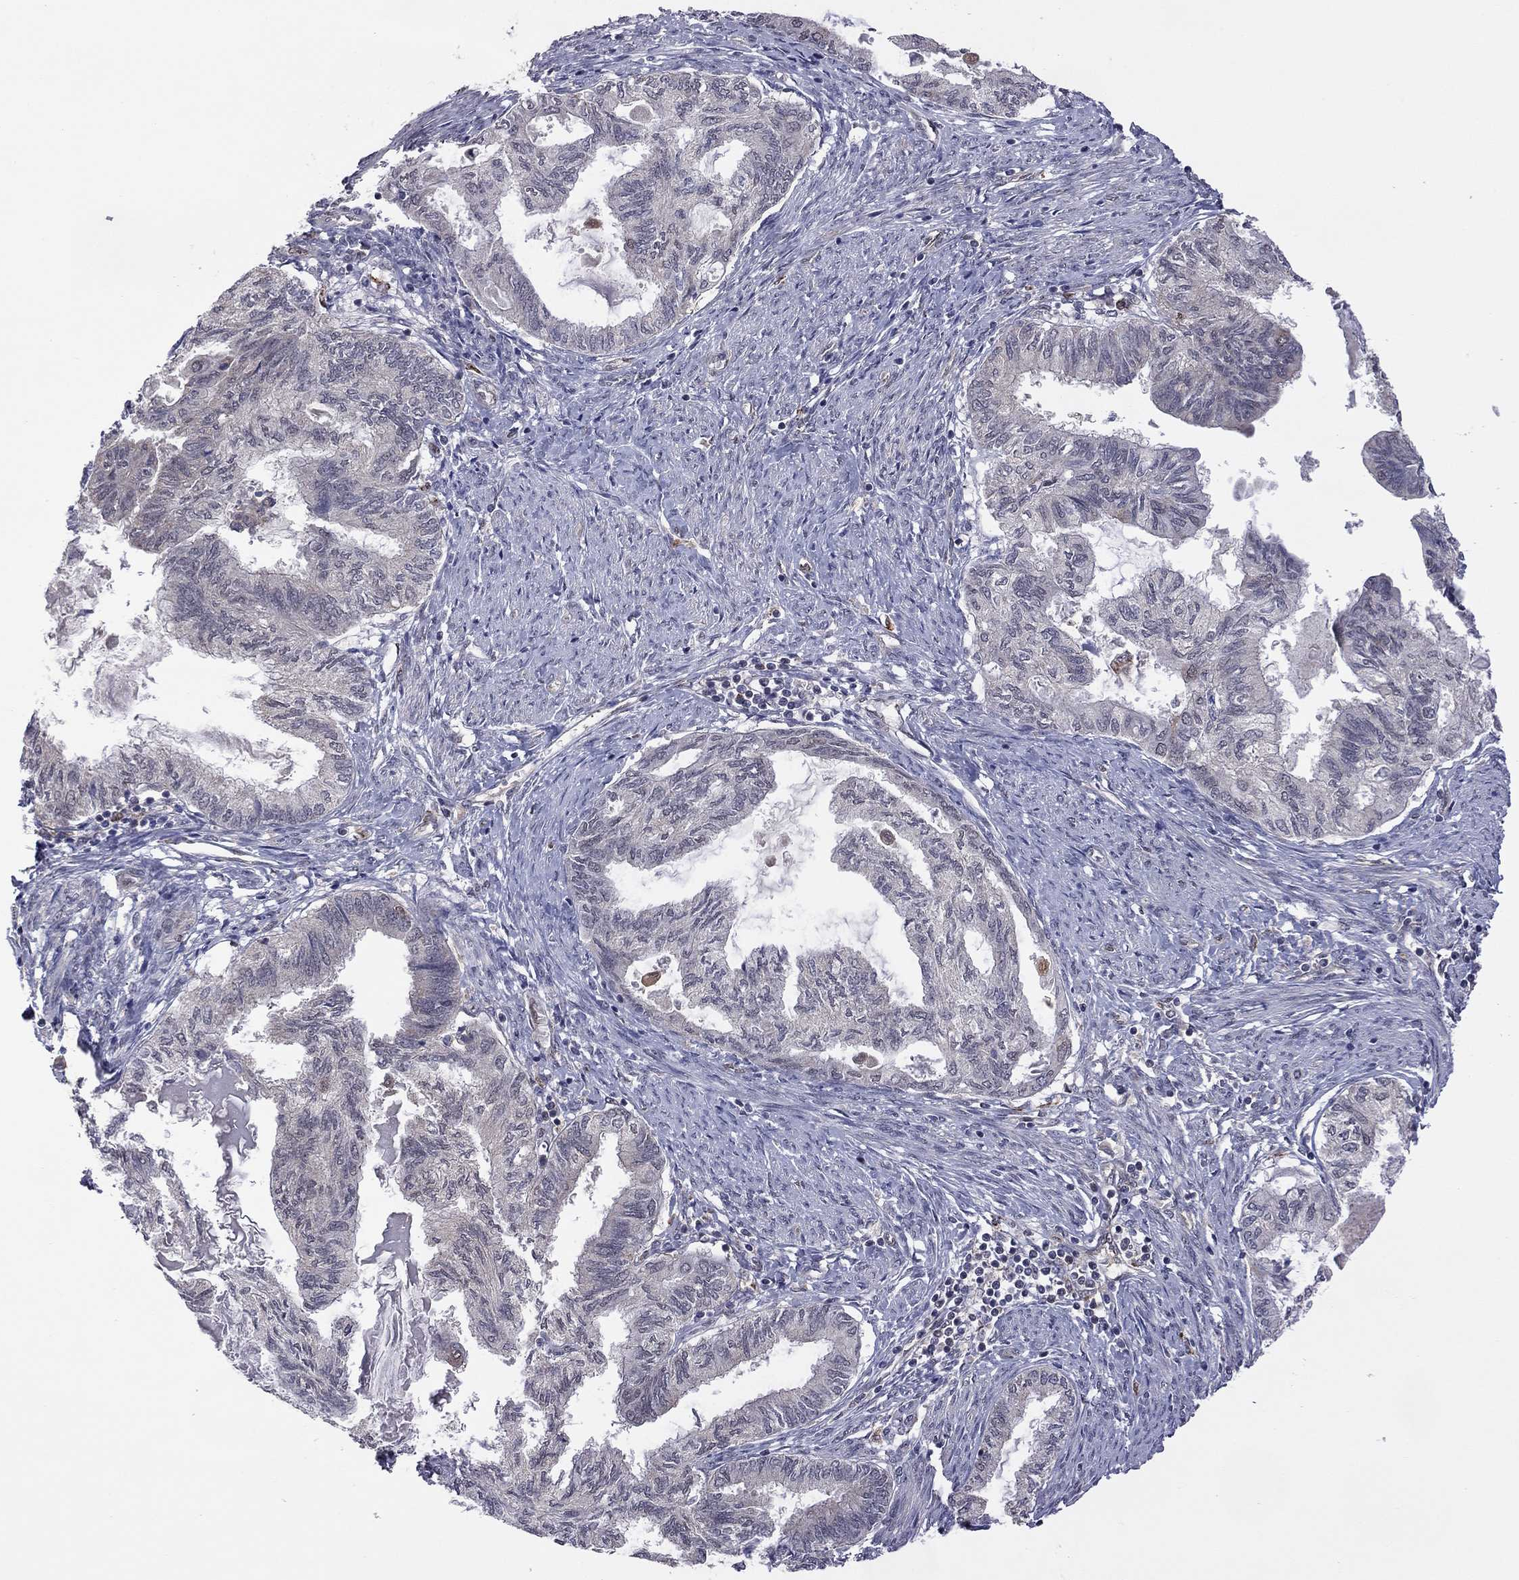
{"staining": {"intensity": "negative", "quantity": "none", "location": "none"}, "tissue": "endometrial cancer", "cell_type": "Tumor cells", "image_type": "cancer", "snomed": [{"axis": "morphology", "description": "Adenocarcinoma, NOS"}, {"axis": "topography", "description": "Endometrium"}], "caption": "Tumor cells show no significant protein staining in endometrial cancer.", "gene": "GPAA1", "patient": {"sex": "female", "age": 86}}